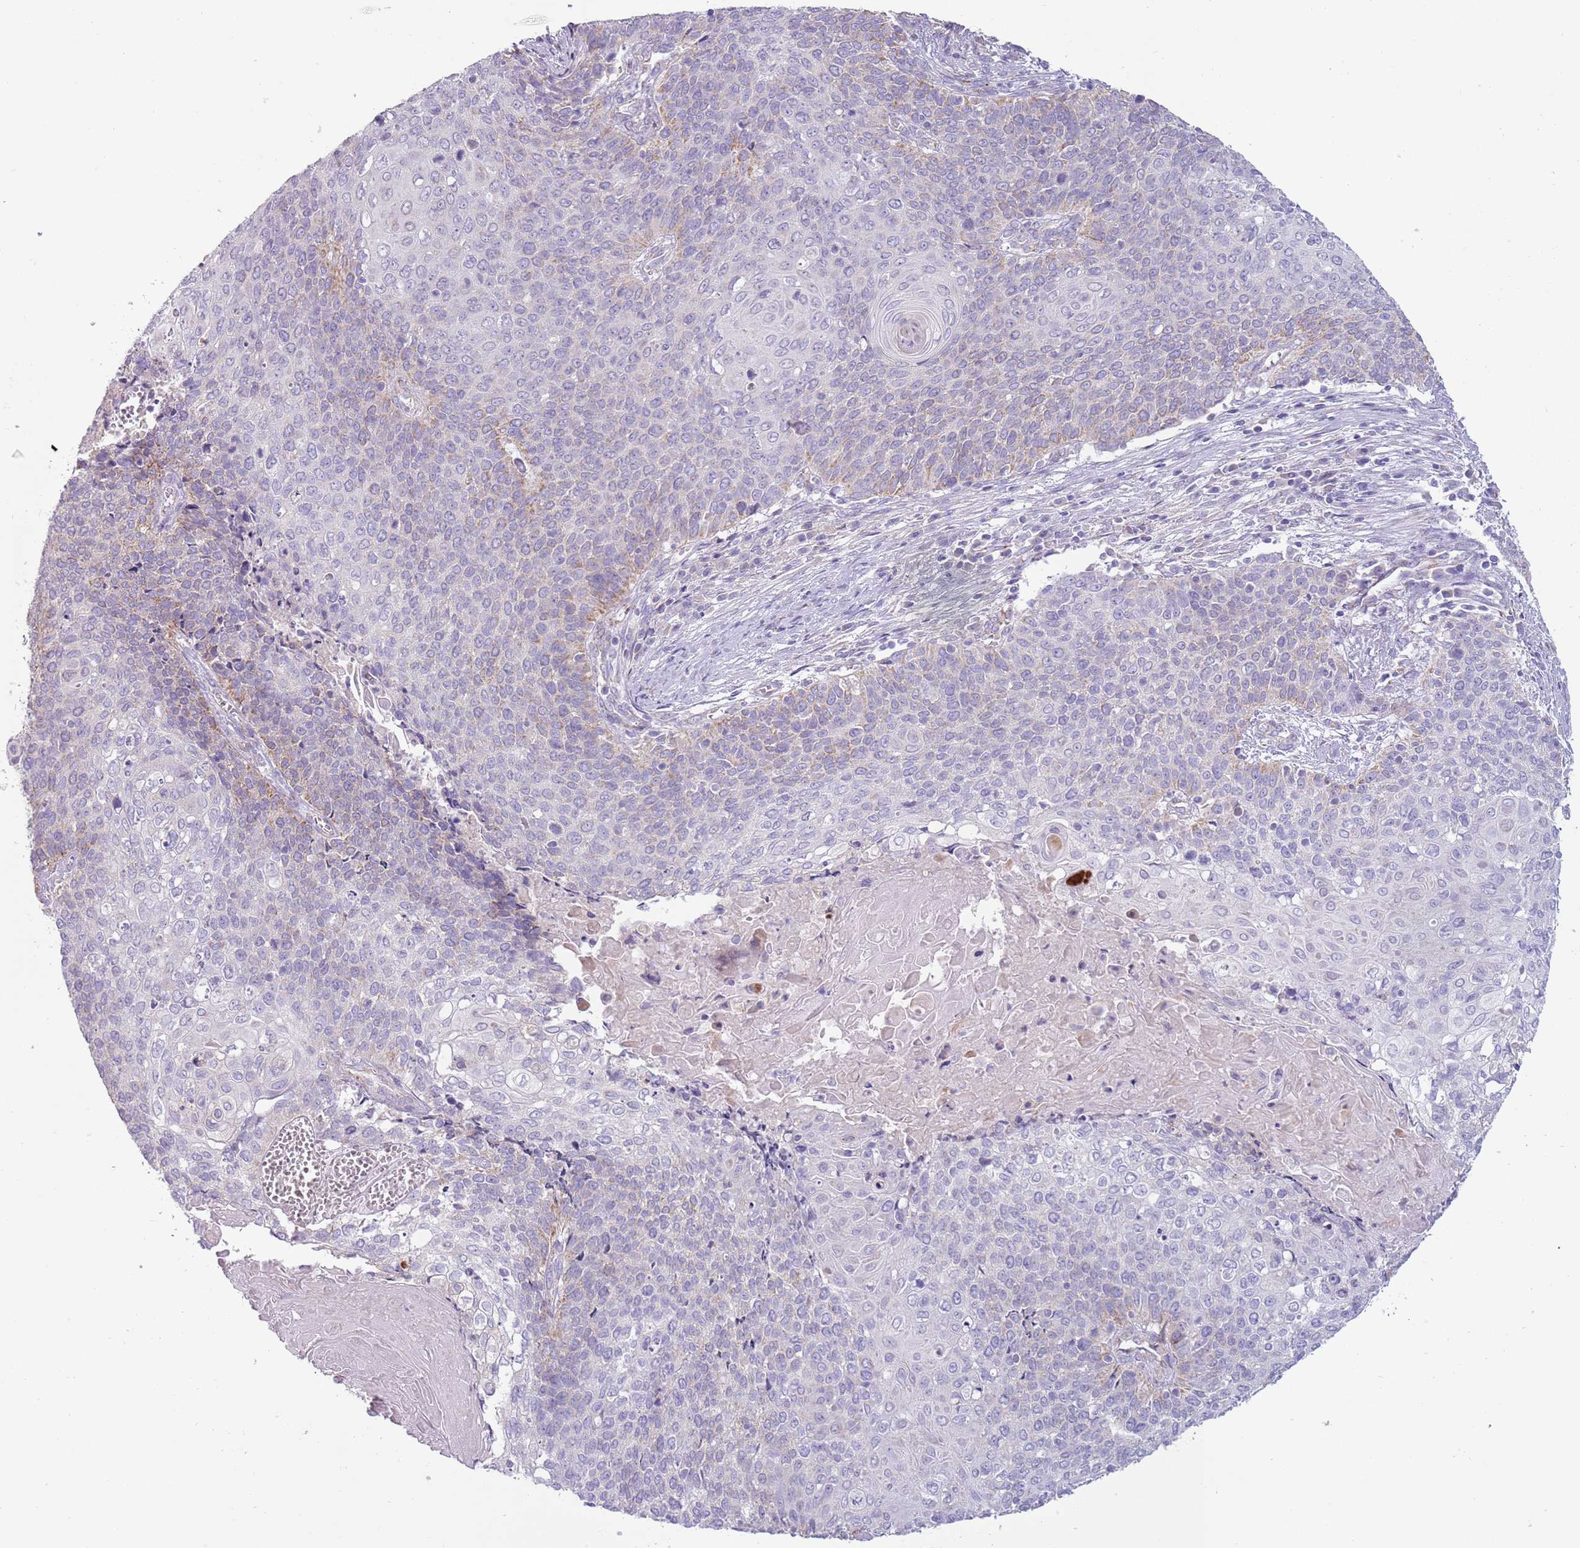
{"staining": {"intensity": "negative", "quantity": "none", "location": "none"}, "tissue": "cervical cancer", "cell_type": "Tumor cells", "image_type": "cancer", "snomed": [{"axis": "morphology", "description": "Squamous cell carcinoma, NOS"}, {"axis": "topography", "description": "Cervix"}], "caption": "DAB (3,3'-diaminobenzidine) immunohistochemical staining of cervical cancer (squamous cell carcinoma) reveals no significant staining in tumor cells.", "gene": "RNF222", "patient": {"sex": "female", "age": 39}}